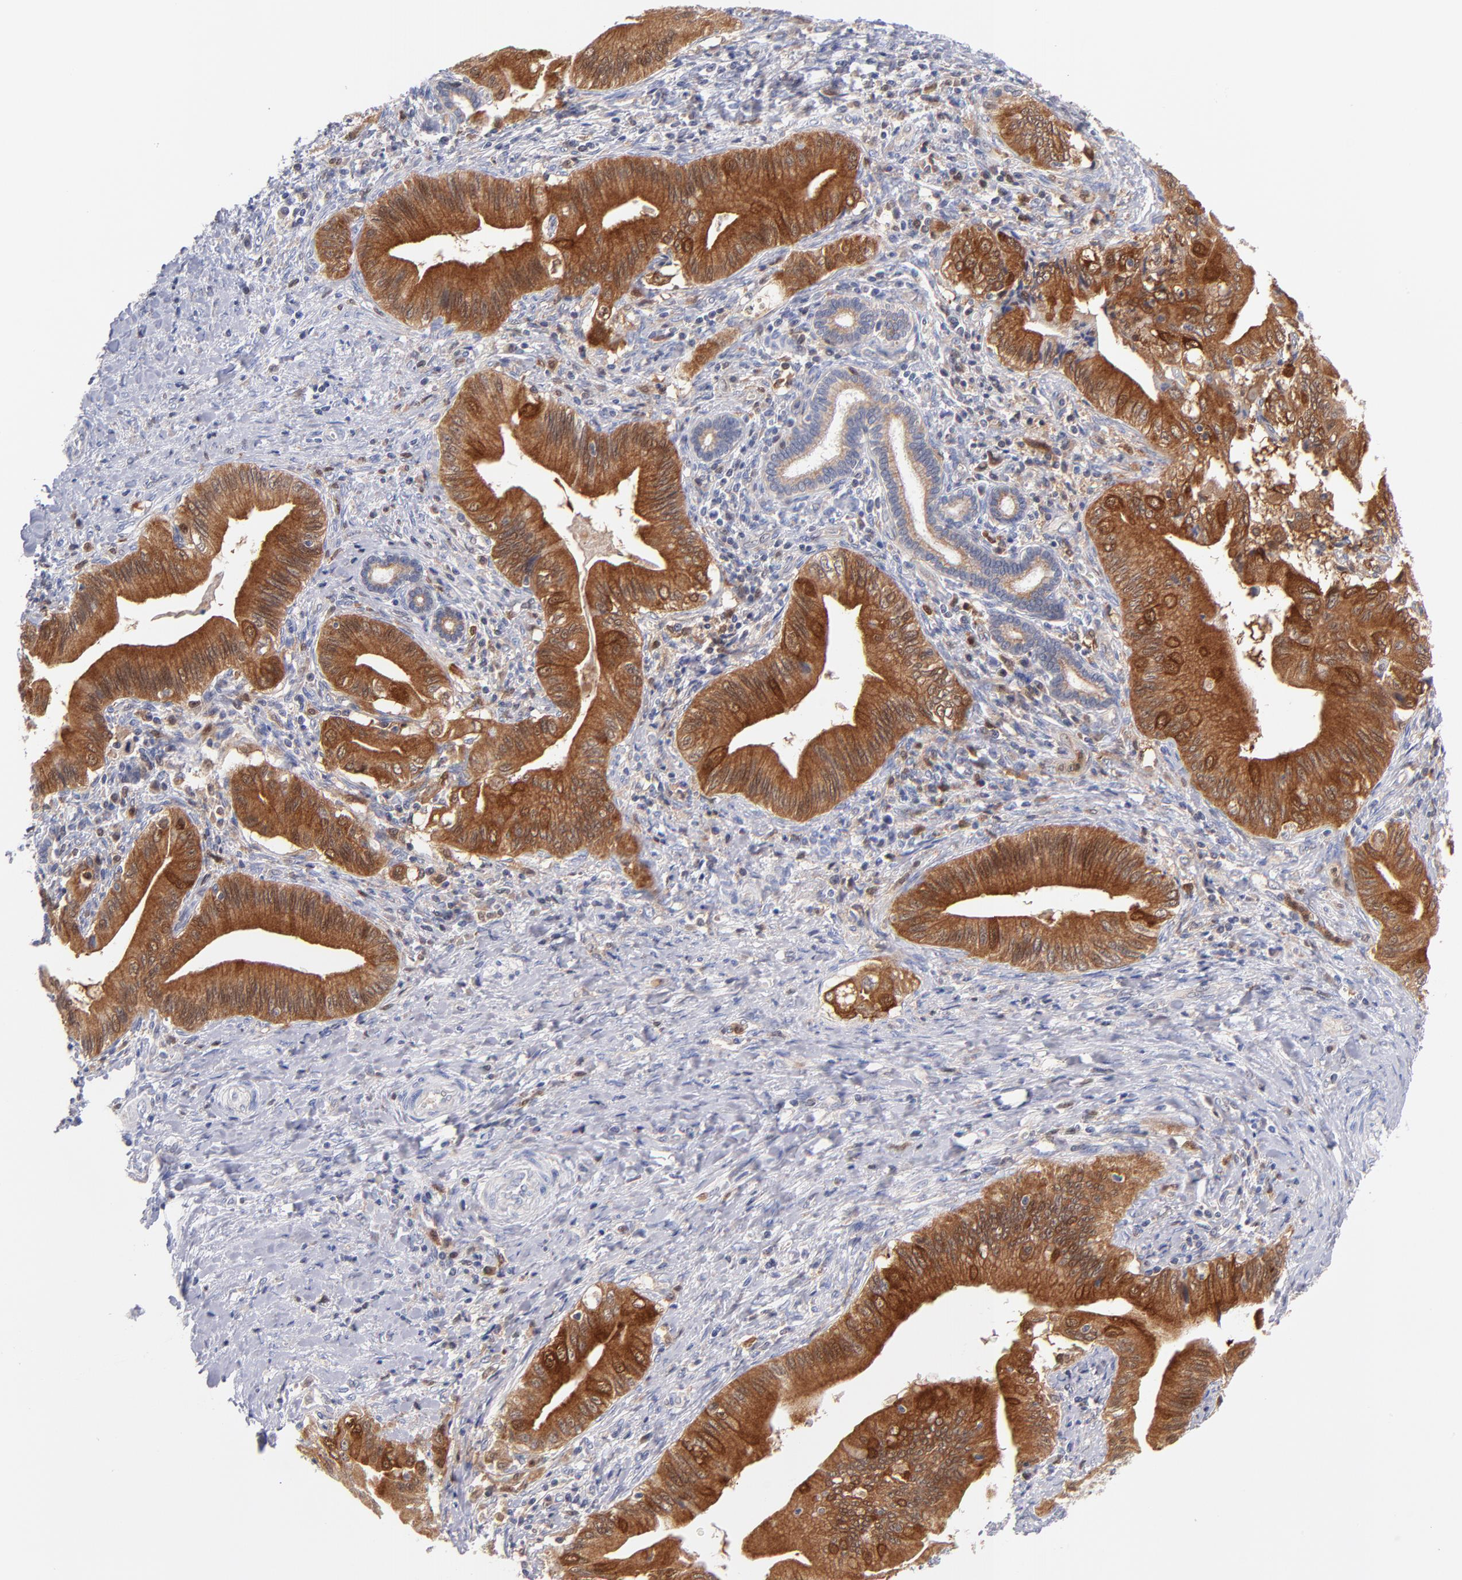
{"staining": {"intensity": "strong", "quantity": ">75%", "location": "cytoplasmic/membranous"}, "tissue": "liver cancer", "cell_type": "Tumor cells", "image_type": "cancer", "snomed": [{"axis": "morphology", "description": "Cholangiocarcinoma"}, {"axis": "topography", "description": "Liver"}], "caption": "Liver cholangiocarcinoma was stained to show a protein in brown. There is high levels of strong cytoplasmic/membranous expression in approximately >75% of tumor cells.", "gene": "BID", "patient": {"sex": "male", "age": 58}}